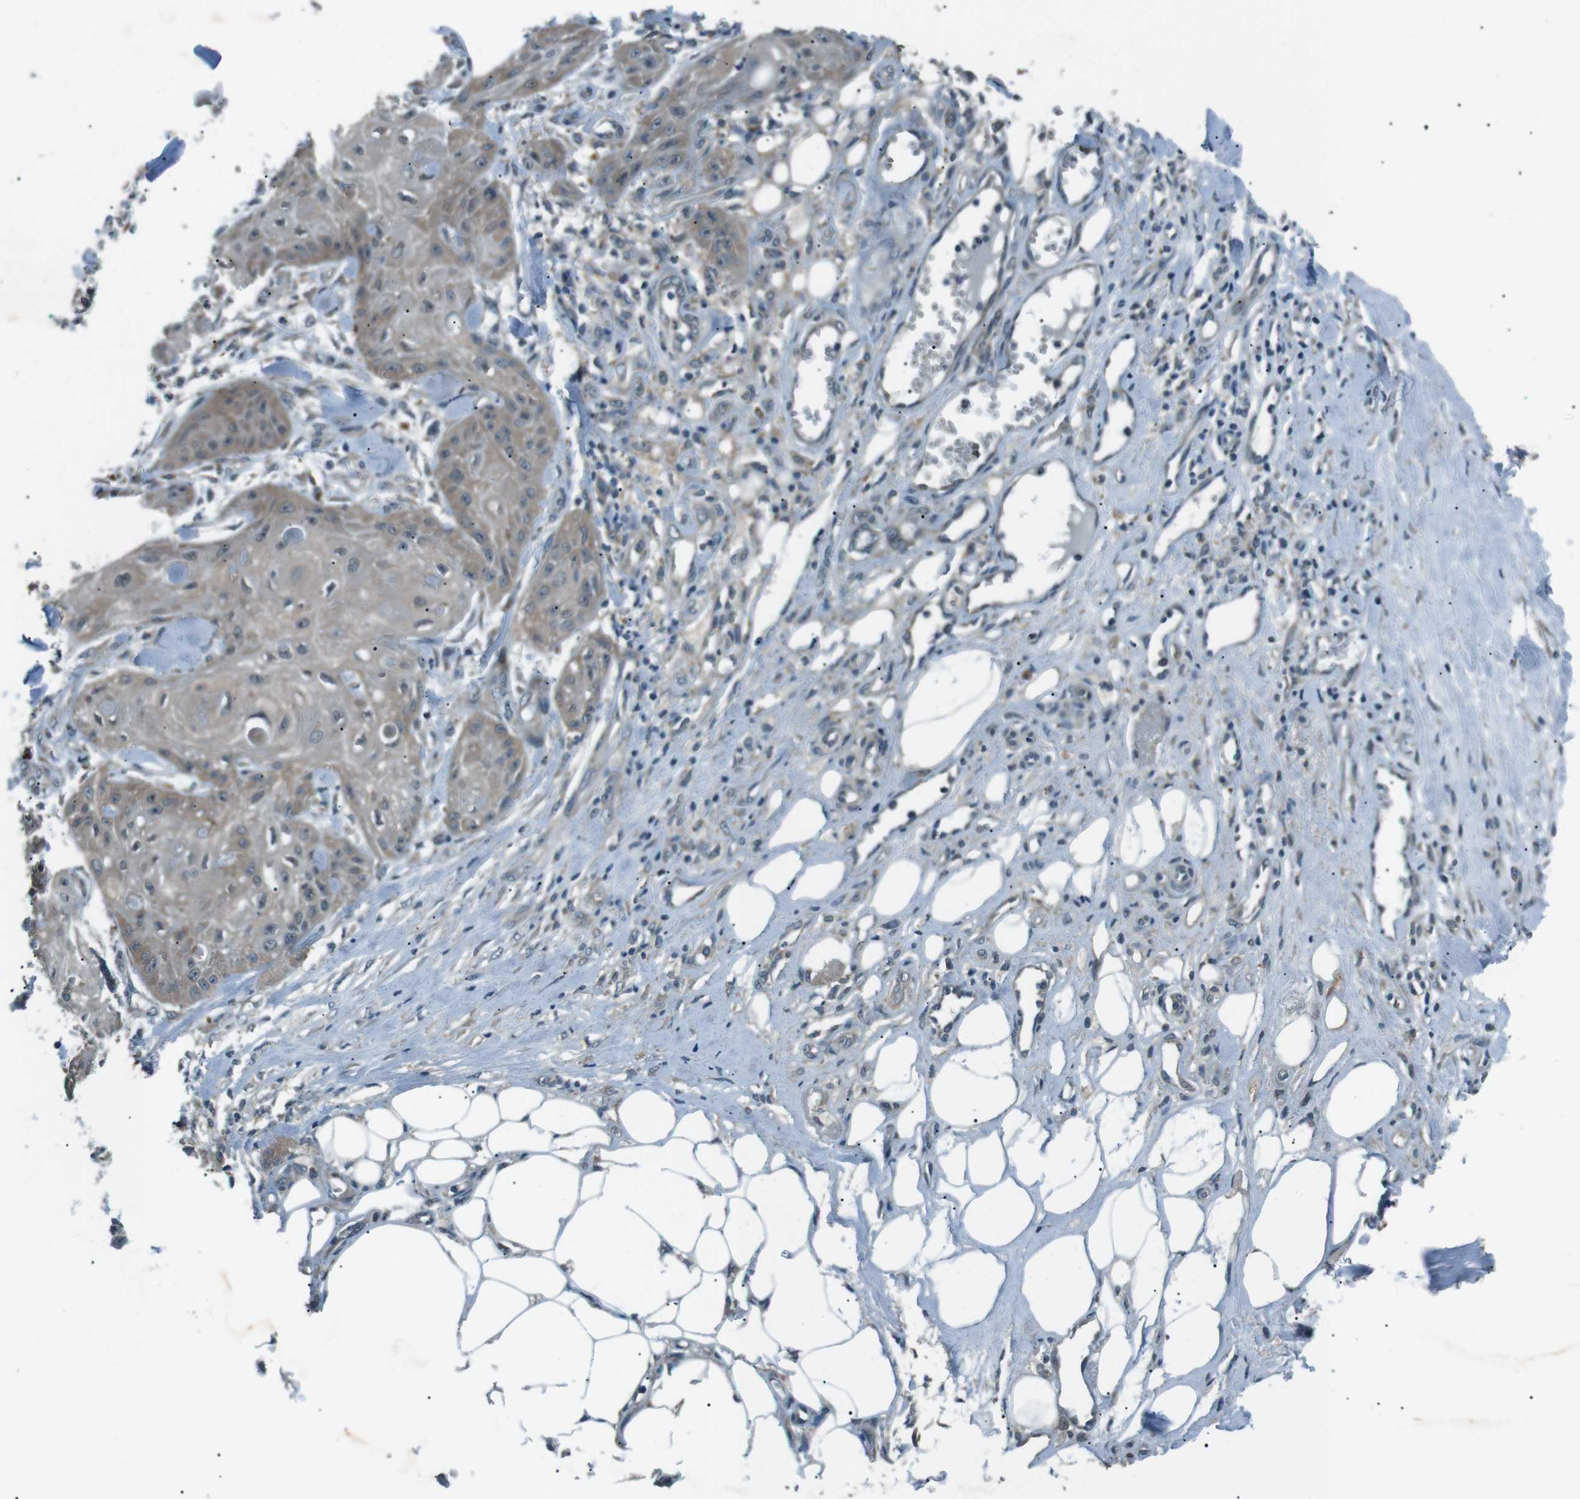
{"staining": {"intensity": "weak", "quantity": "25%-75%", "location": "cytoplasmic/membranous"}, "tissue": "skin cancer", "cell_type": "Tumor cells", "image_type": "cancer", "snomed": [{"axis": "morphology", "description": "Squamous cell carcinoma, NOS"}, {"axis": "topography", "description": "Skin"}], "caption": "Immunohistochemistry histopathology image of skin squamous cell carcinoma stained for a protein (brown), which demonstrates low levels of weak cytoplasmic/membranous staining in about 25%-75% of tumor cells.", "gene": "LRIG2", "patient": {"sex": "male", "age": 74}}